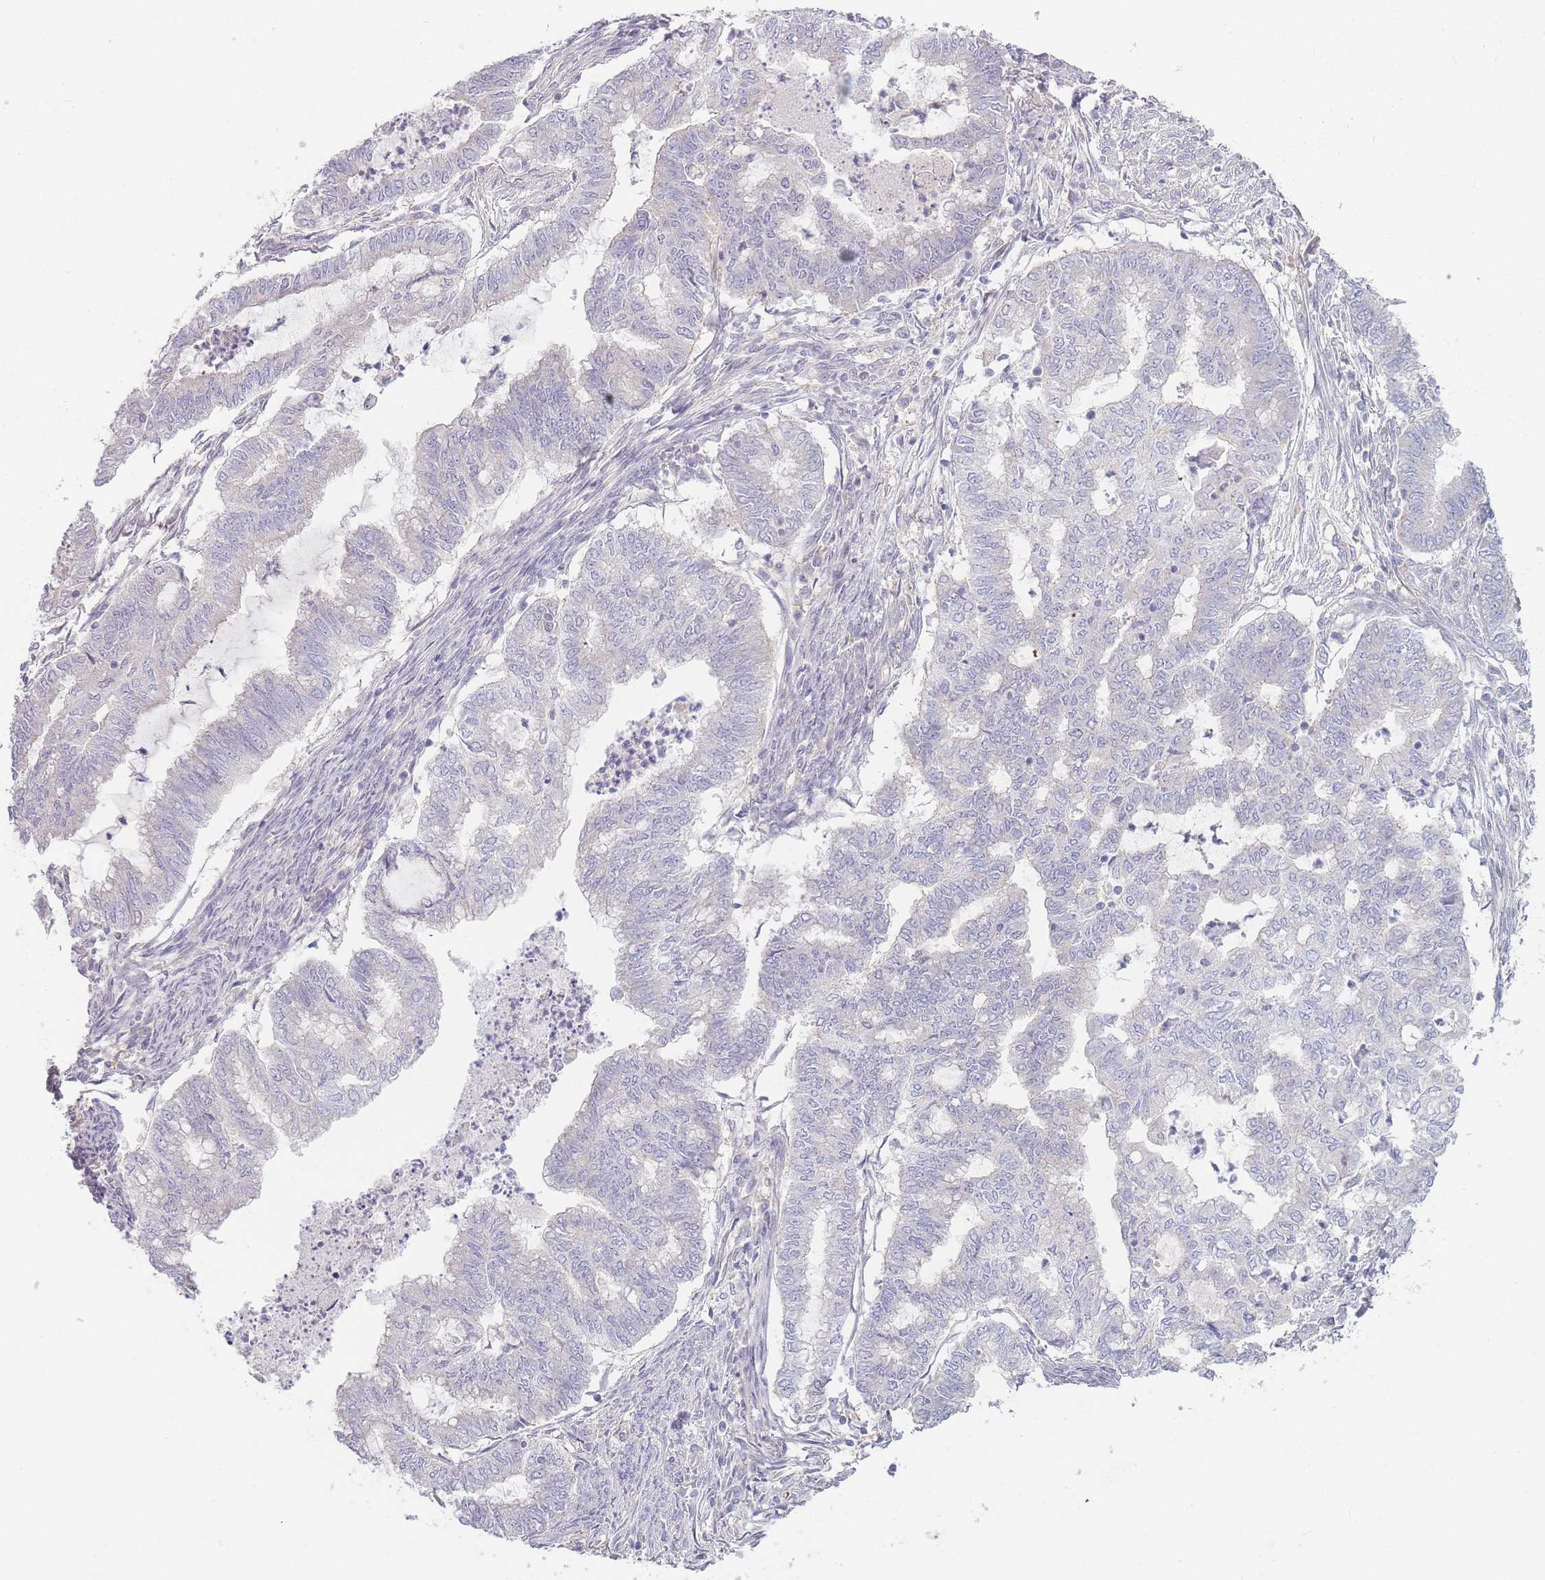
{"staining": {"intensity": "negative", "quantity": "none", "location": "none"}, "tissue": "endometrial cancer", "cell_type": "Tumor cells", "image_type": "cancer", "snomed": [{"axis": "morphology", "description": "Adenocarcinoma, NOS"}, {"axis": "topography", "description": "Endometrium"}], "caption": "DAB (3,3'-diaminobenzidine) immunohistochemical staining of human endometrial cancer exhibits no significant positivity in tumor cells.", "gene": "SPHKAP", "patient": {"sex": "female", "age": 79}}